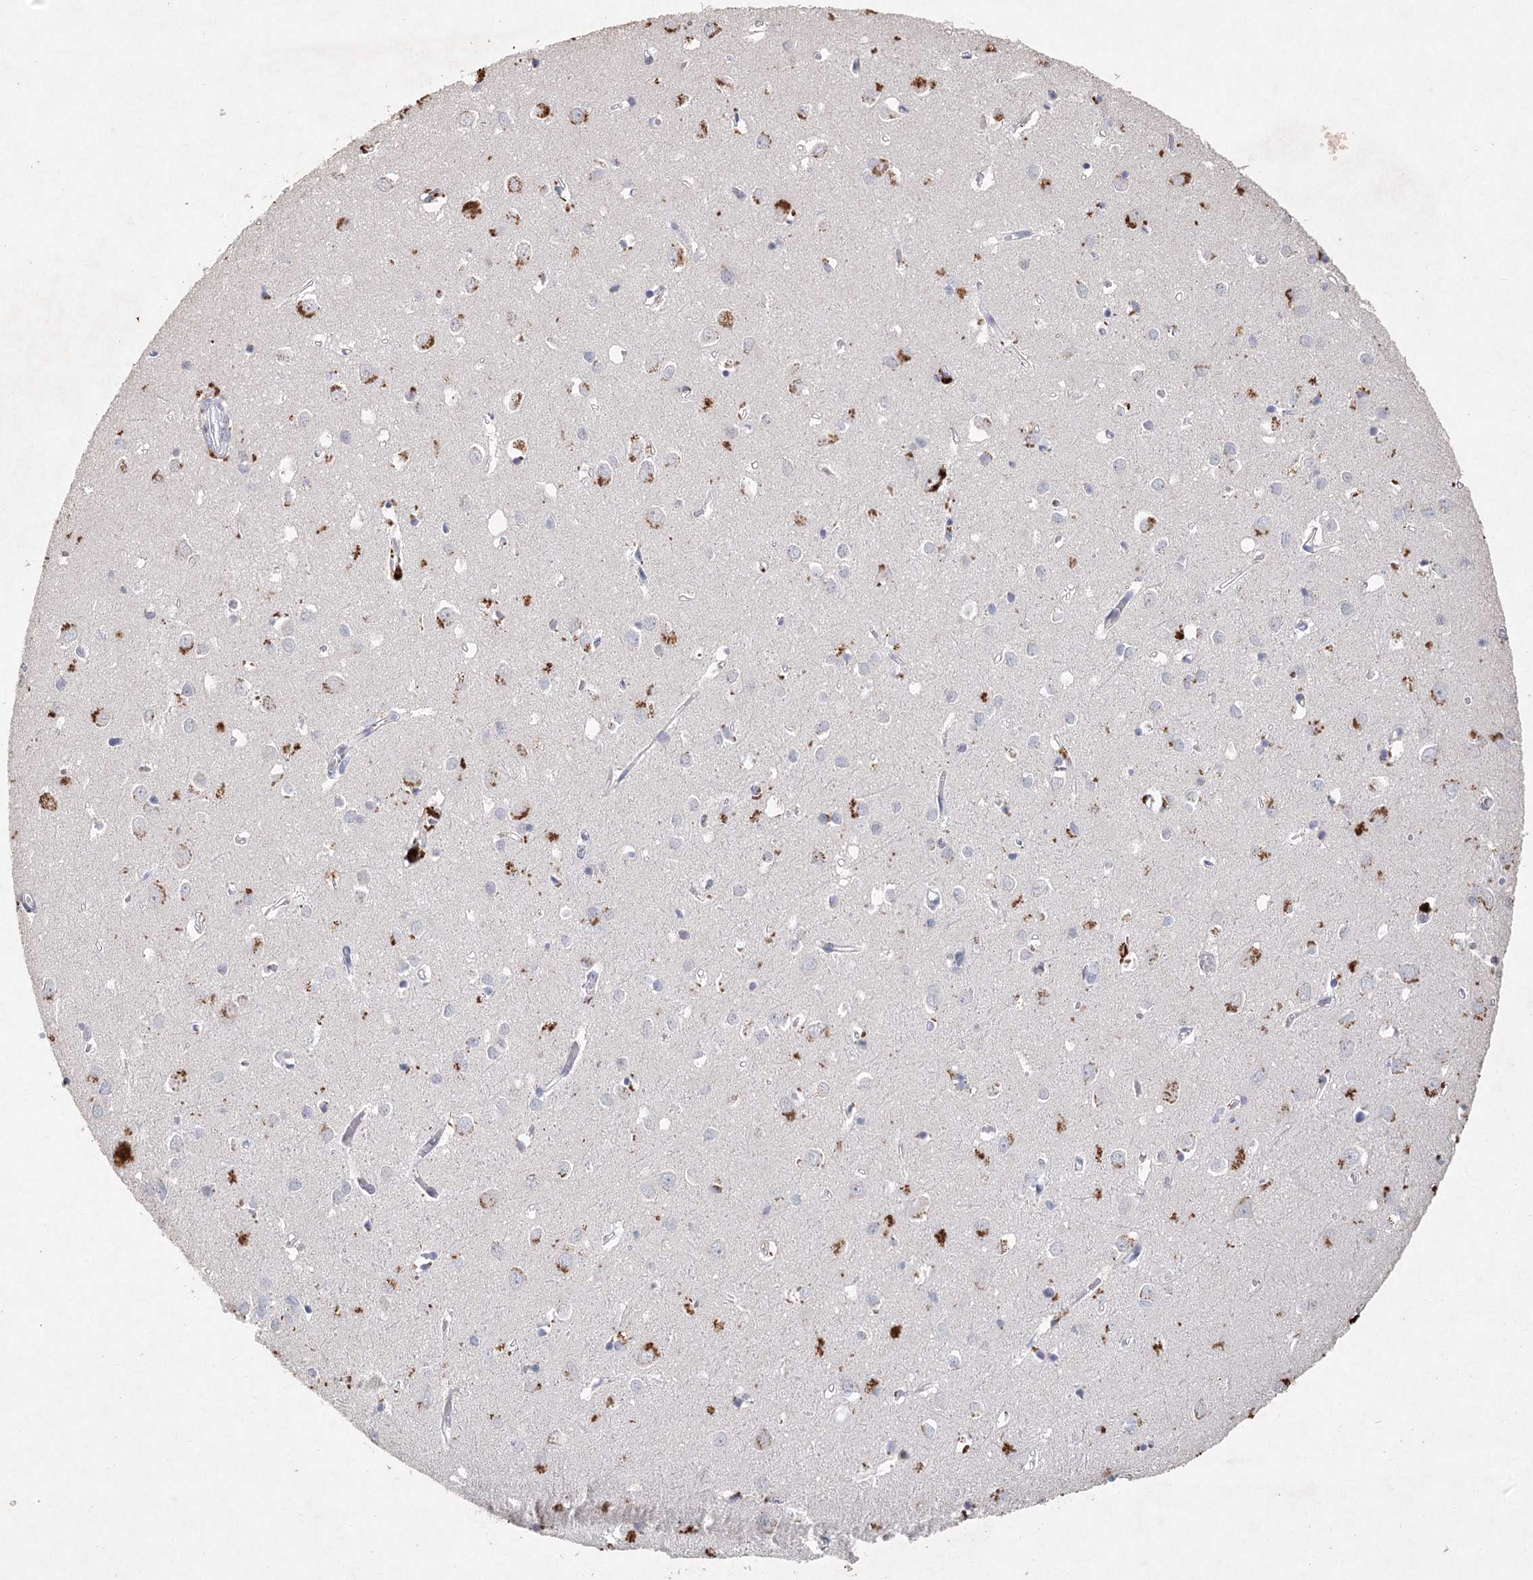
{"staining": {"intensity": "negative", "quantity": "none", "location": "none"}, "tissue": "cerebral cortex", "cell_type": "Endothelial cells", "image_type": "normal", "snomed": [{"axis": "morphology", "description": "Normal tissue, NOS"}, {"axis": "topography", "description": "Cerebral cortex"}], "caption": "Immunohistochemistry (IHC) histopathology image of normal human cerebral cortex stained for a protein (brown), which displays no staining in endothelial cells.", "gene": "ARSI", "patient": {"sex": "female", "age": 64}}